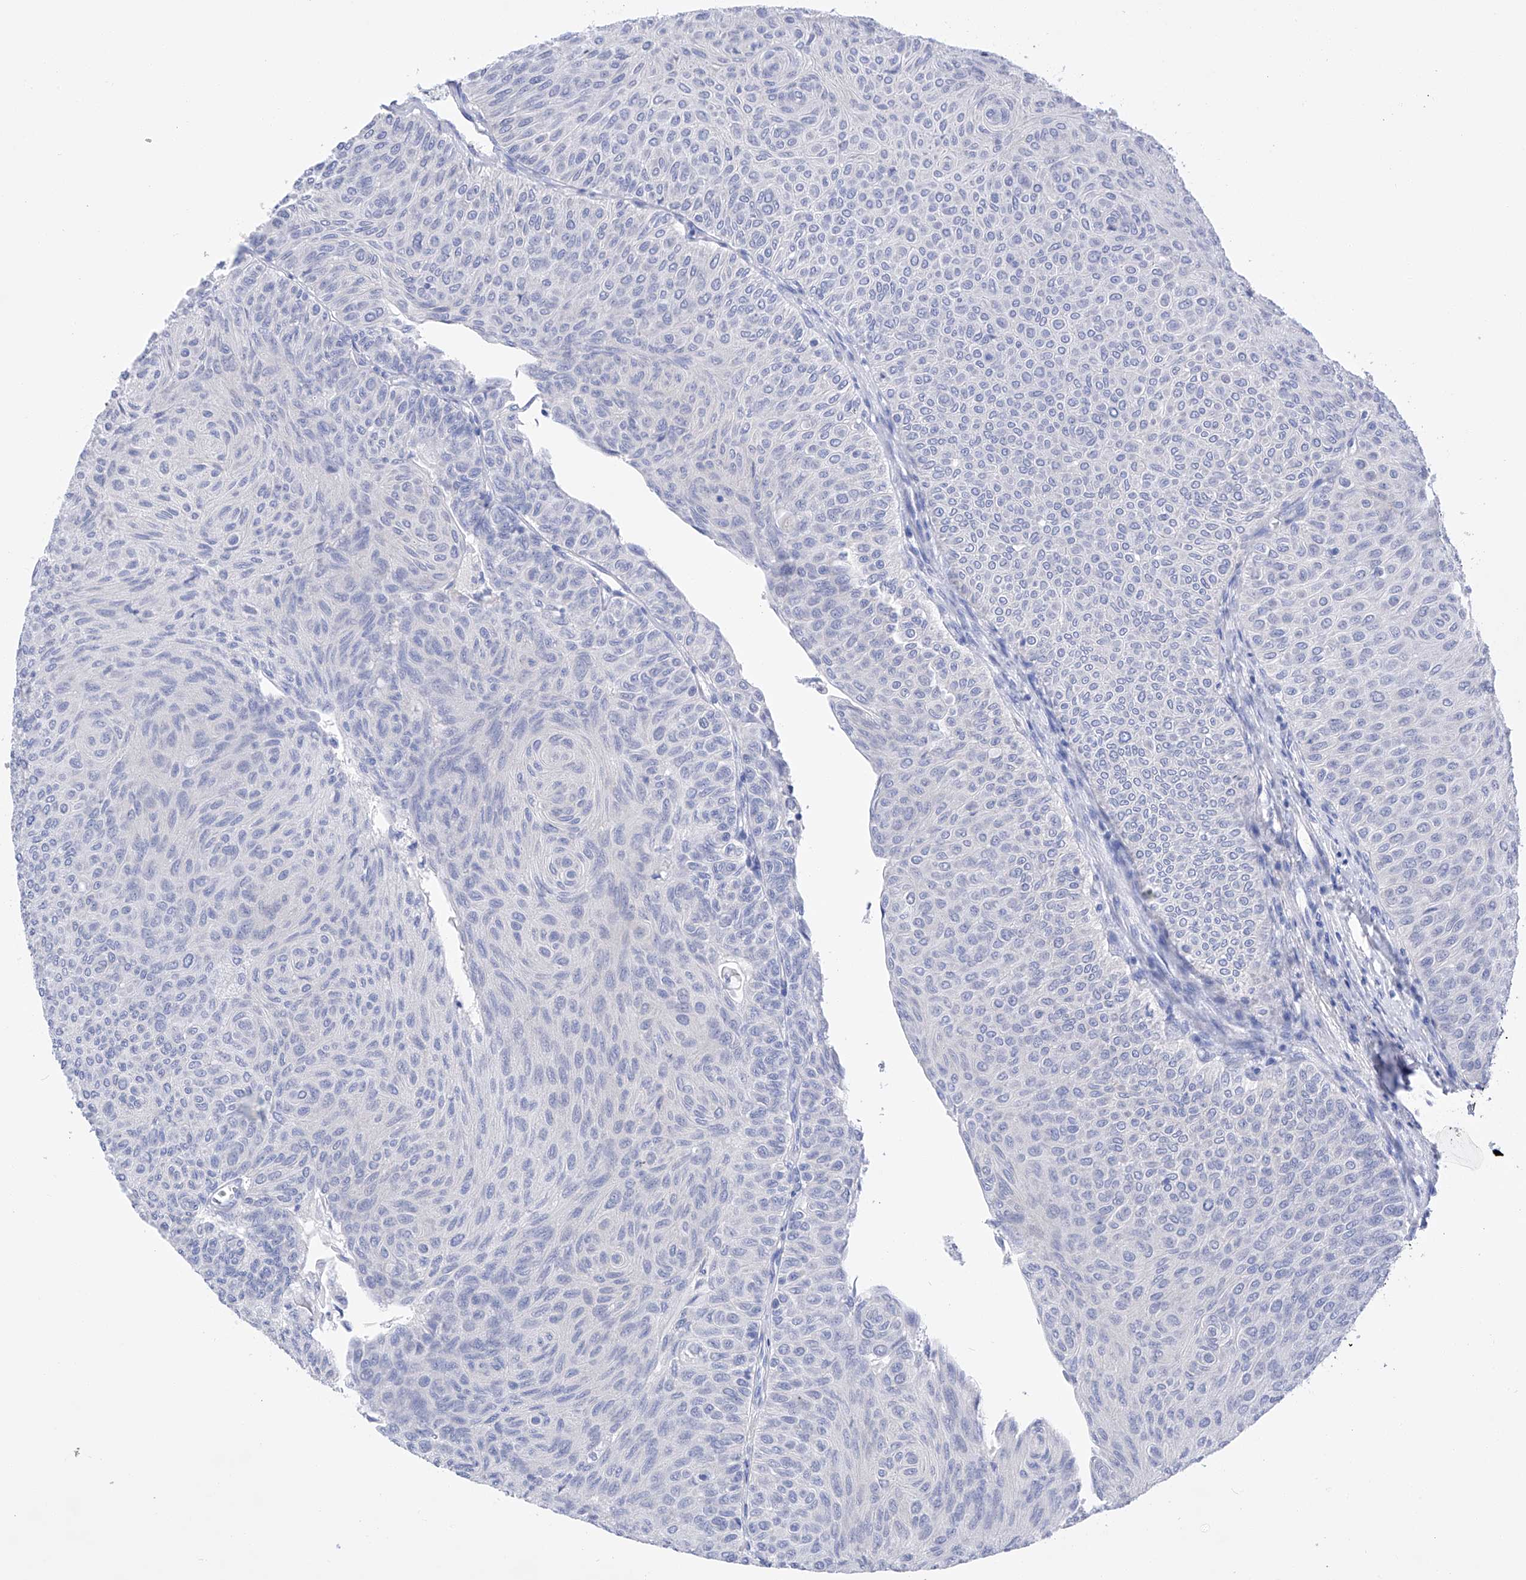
{"staining": {"intensity": "negative", "quantity": "none", "location": "none"}, "tissue": "urothelial cancer", "cell_type": "Tumor cells", "image_type": "cancer", "snomed": [{"axis": "morphology", "description": "Urothelial carcinoma, Low grade"}, {"axis": "topography", "description": "Urinary bladder"}], "caption": "High power microscopy histopathology image of an immunohistochemistry histopathology image of low-grade urothelial carcinoma, revealing no significant expression in tumor cells.", "gene": "FLG", "patient": {"sex": "male", "age": 78}}